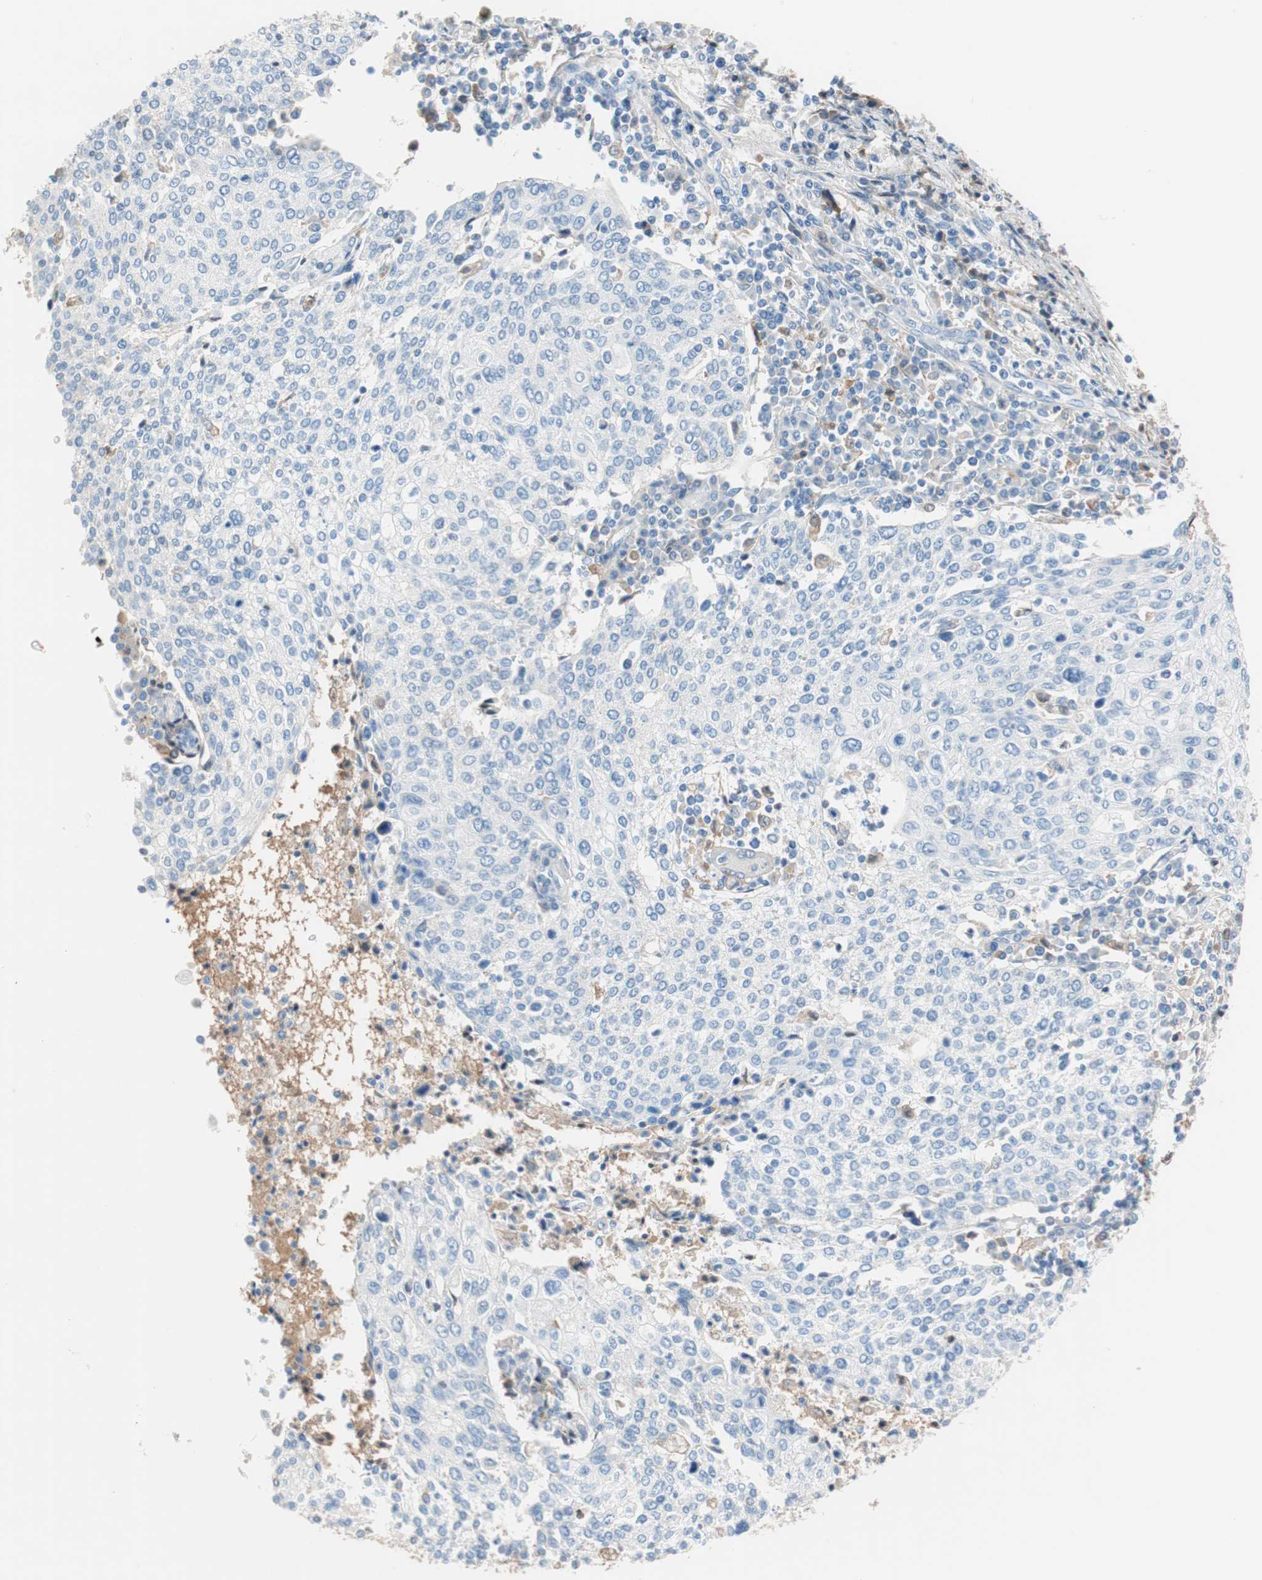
{"staining": {"intensity": "negative", "quantity": "none", "location": "none"}, "tissue": "cervical cancer", "cell_type": "Tumor cells", "image_type": "cancer", "snomed": [{"axis": "morphology", "description": "Squamous cell carcinoma, NOS"}, {"axis": "topography", "description": "Cervix"}], "caption": "Tumor cells are negative for protein expression in human cervical squamous cell carcinoma. The staining was performed using DAB to visualize the protein expression in brown, while the nuclei were stained in blue with hematoxylin (Magnification: 20x).", "gene": "RBP4", "patient": {"sex": "female", "age": 40}}